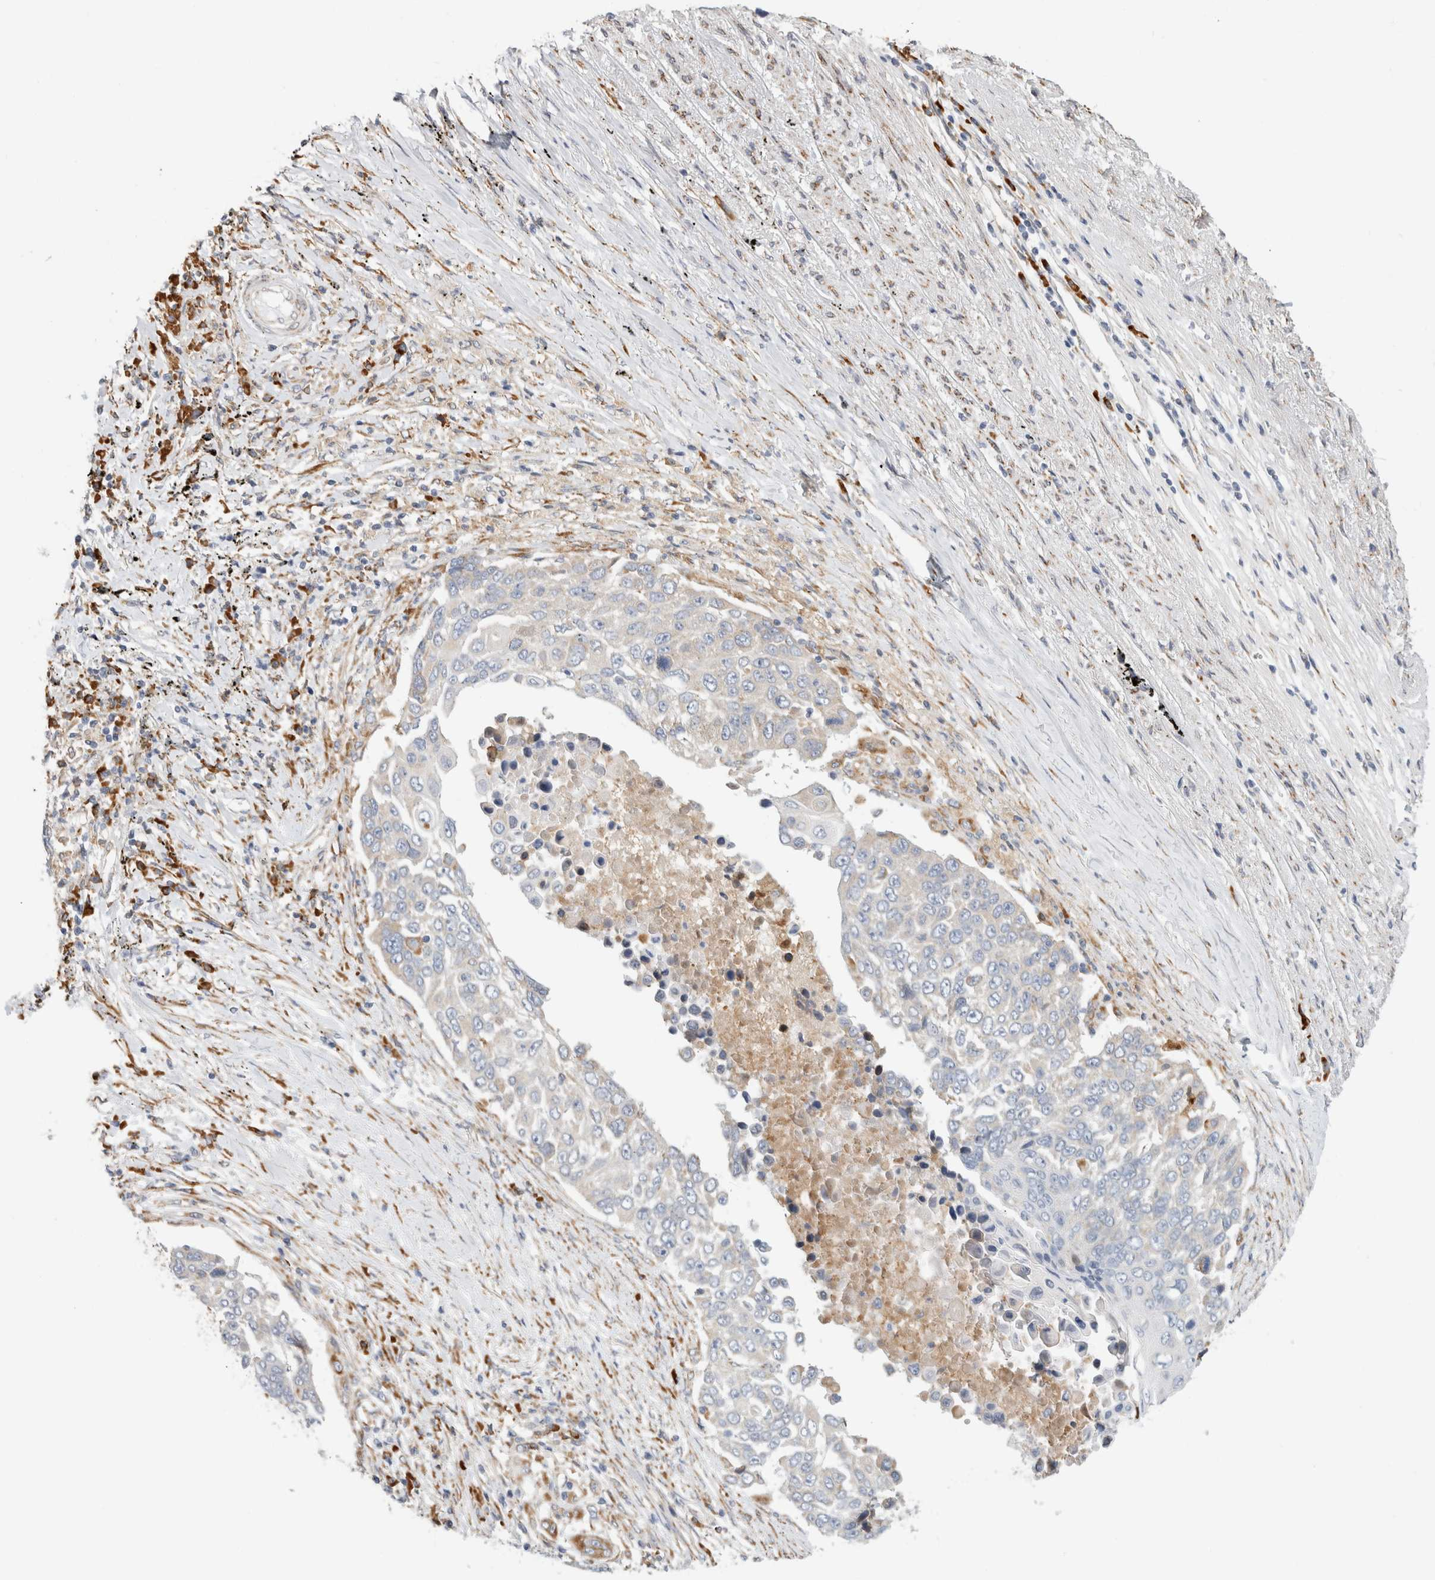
{"staining": {"intensity": "negative", "quantity": "none", "location": "none"}, "tissue": "lung cancer", "cell_type": "Tumor cells", "image_type": "cancer", "snomed": [{"axis": "morphology", "description": "Squamous cell carcinoma, NOS"}, {"axis": "topography", "description": "Lung"}], "caption": "Micrograph shows no protein expression in tumor cells of squamous cell carcinoma (lung) tissue.", "gene": "RPN2", "patient": {"sex": "male", "age": 66}}